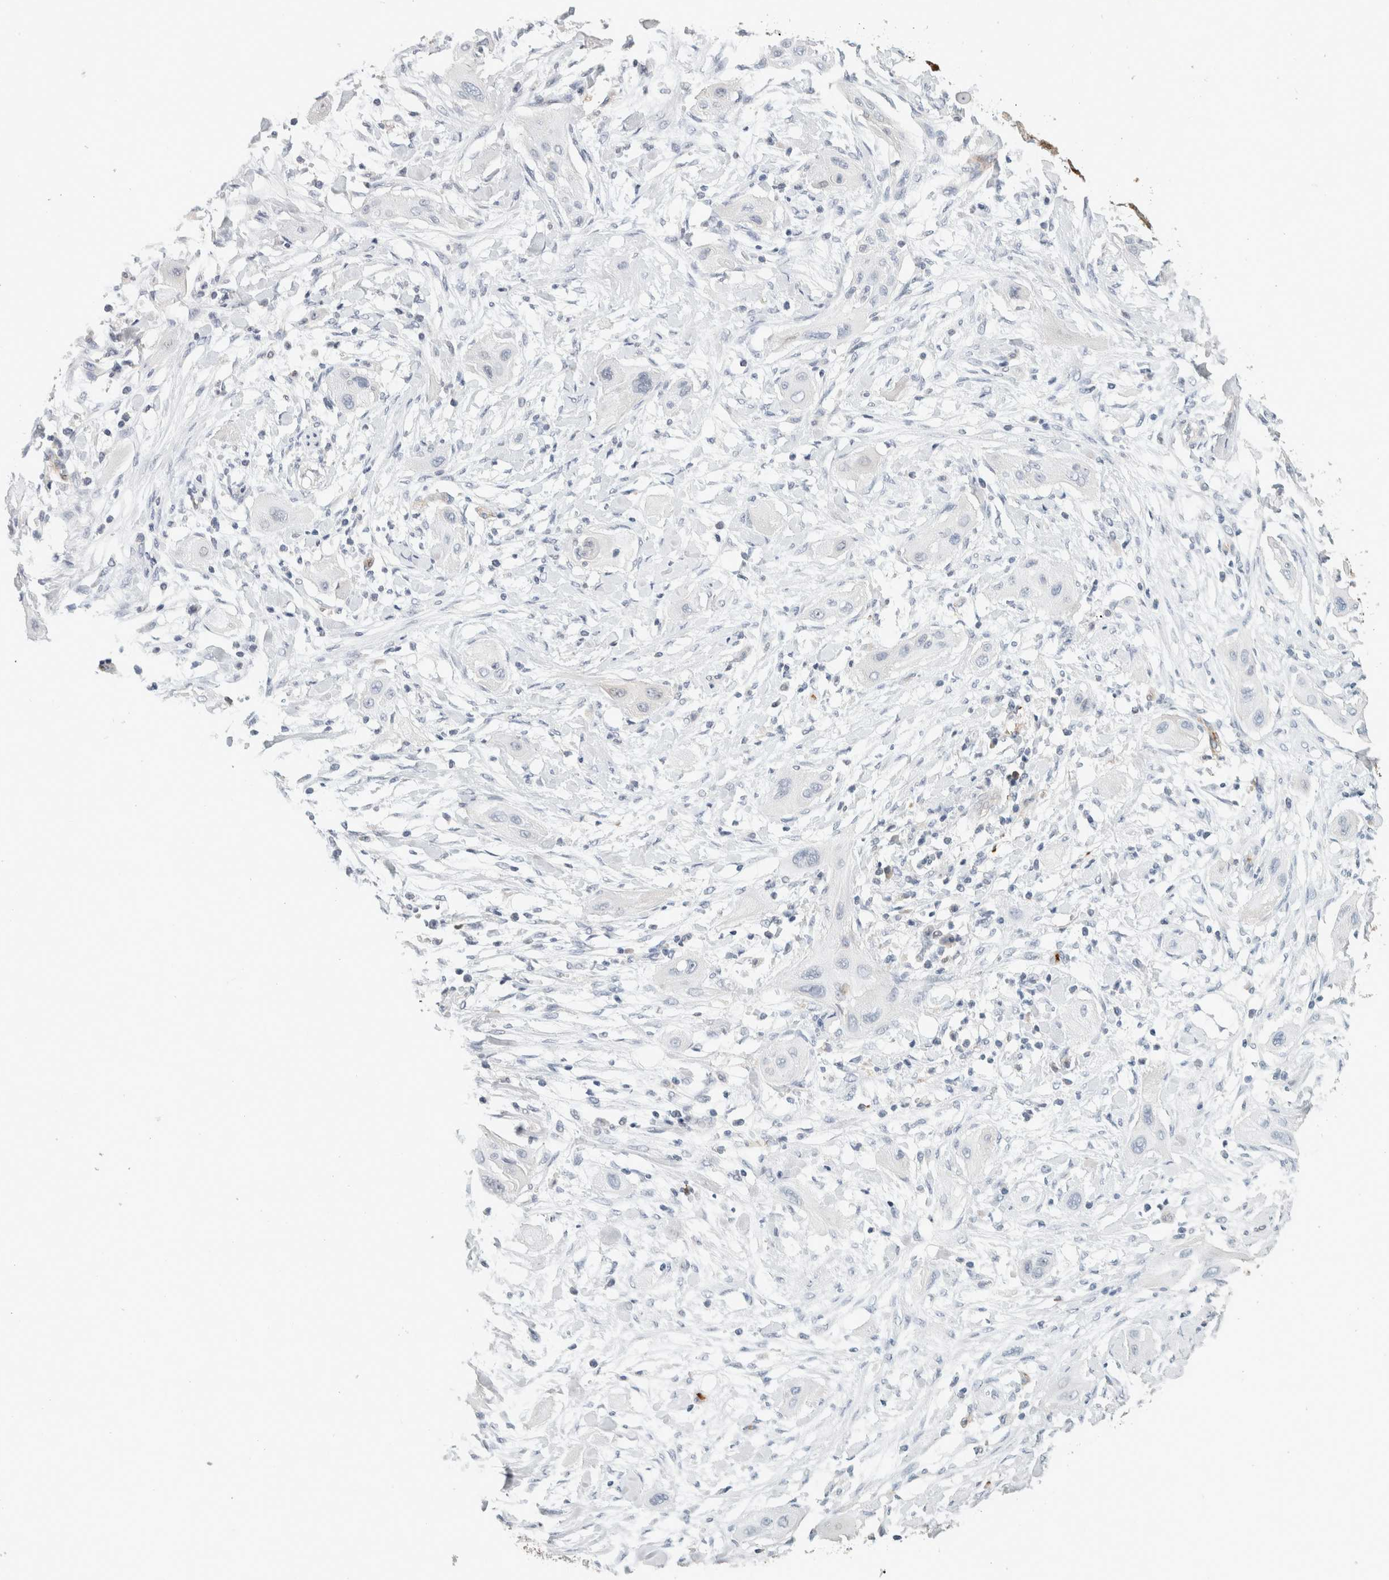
{"staining": {"intensity": "negative", "quantity": "none", "location": "none"}, "tissue": "lung cancer", "cell_type": "Tumor cells", "image_type": "cancer", "snomed": [{"axis": "morphology", "description": "Squamous cell carcinoma, NOS"}, {"axis": "topography", "description": "Lung"}], "caption": "Immunohistochemistry of lung squamous cell carcinoma displays no staining in tumor cells.", "gene": "CD36", "patient": {"sex": "female", "age": 47}}